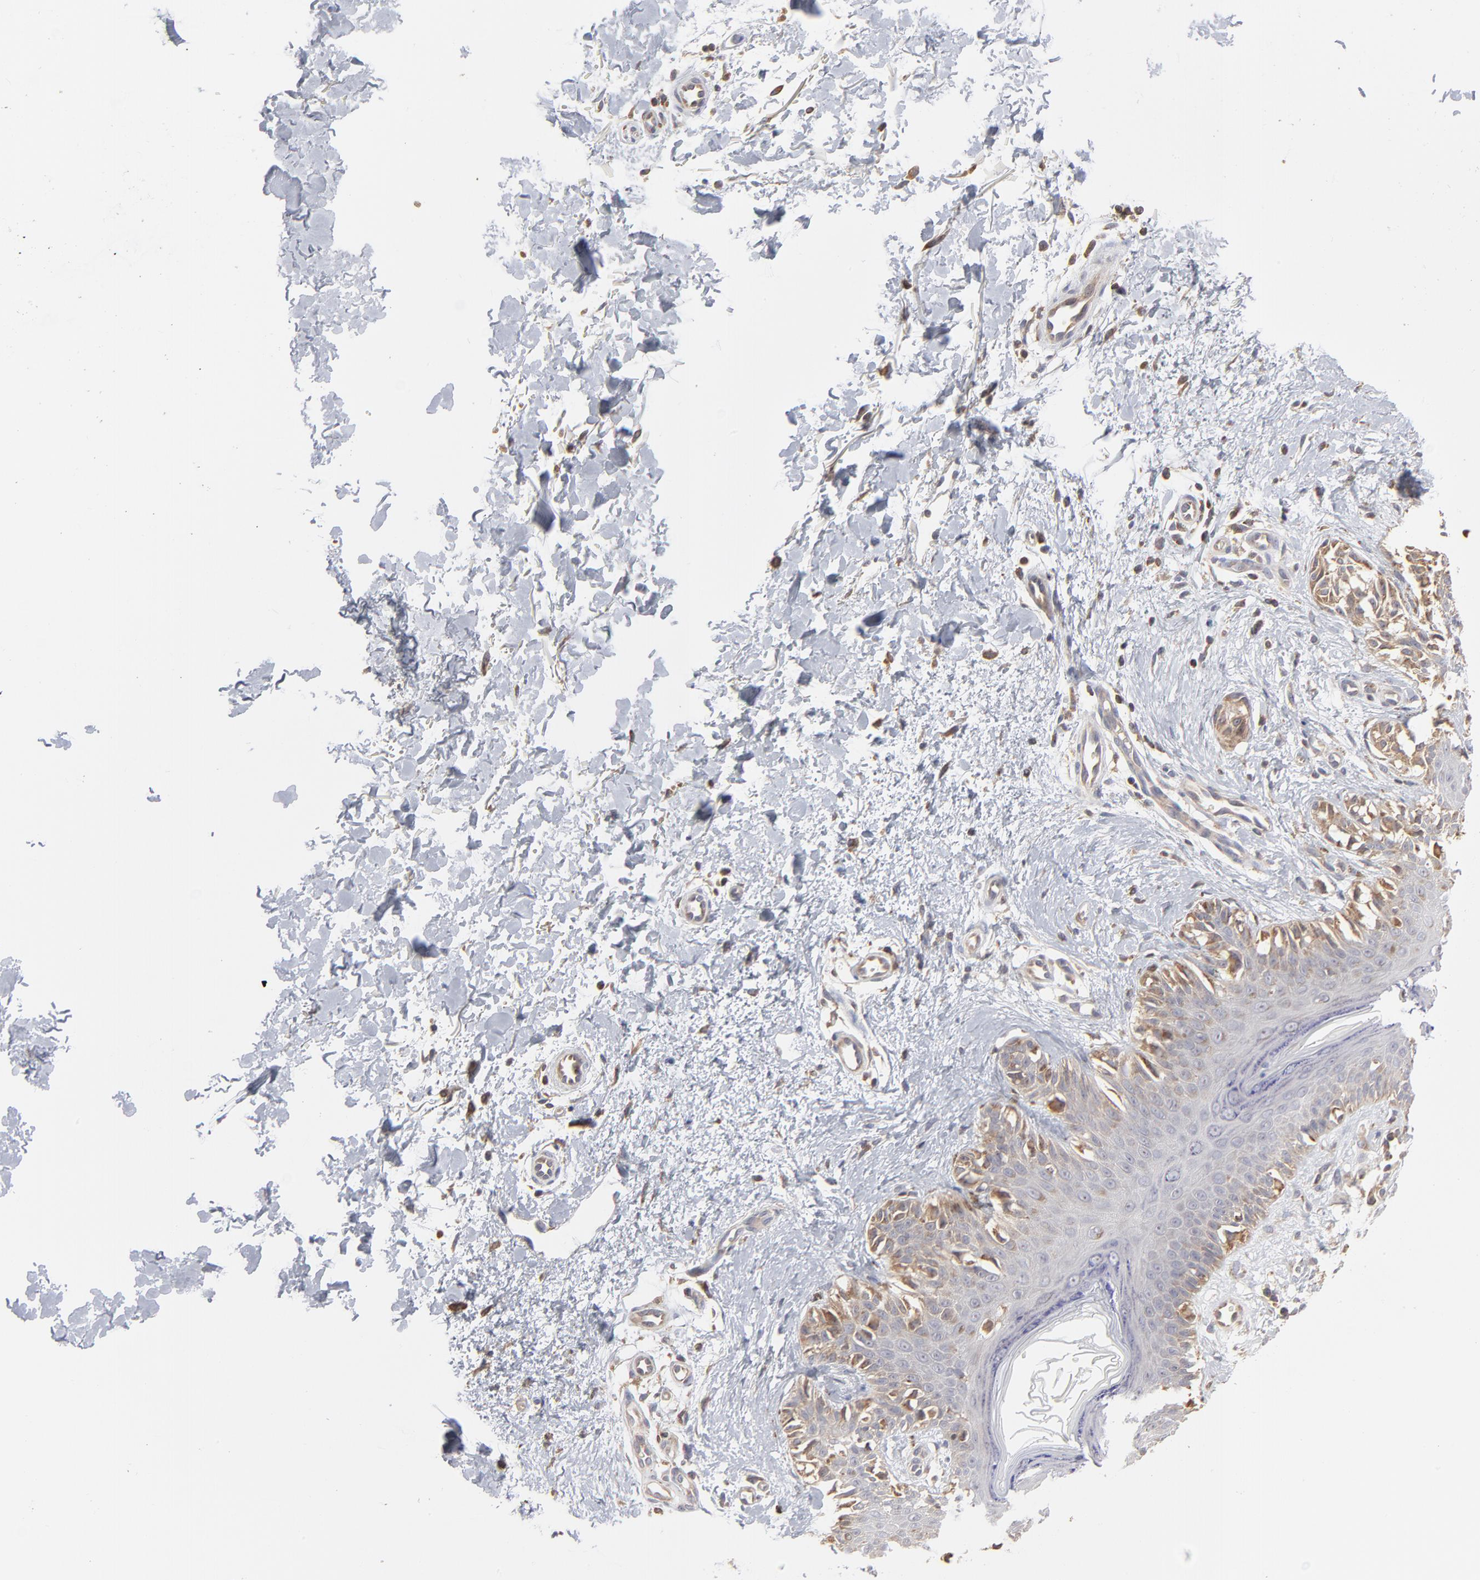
{"staining": {"intensity": "moderate", "quantity": ">75%", "location": "cytoplasmic/membranous"}, "tissue": "melanoma", "cell_type": "Tumor cells", "image_type": "cancer", "snomed": [{"axis": "morphology", "description": "Normal tissue, NOS"}, {"axis": "morphology", "description": "Malignant melanoma, NOS"}, {"axis": "topography", "description": "Skin"}], "caption": "A photomicrograph of melanoma stained for a protein shows moderate cytoplasmic/membranous brown staining in tumor cells.", "gene": "RNF213", "patient": {"sex": "male", "age": 83}}